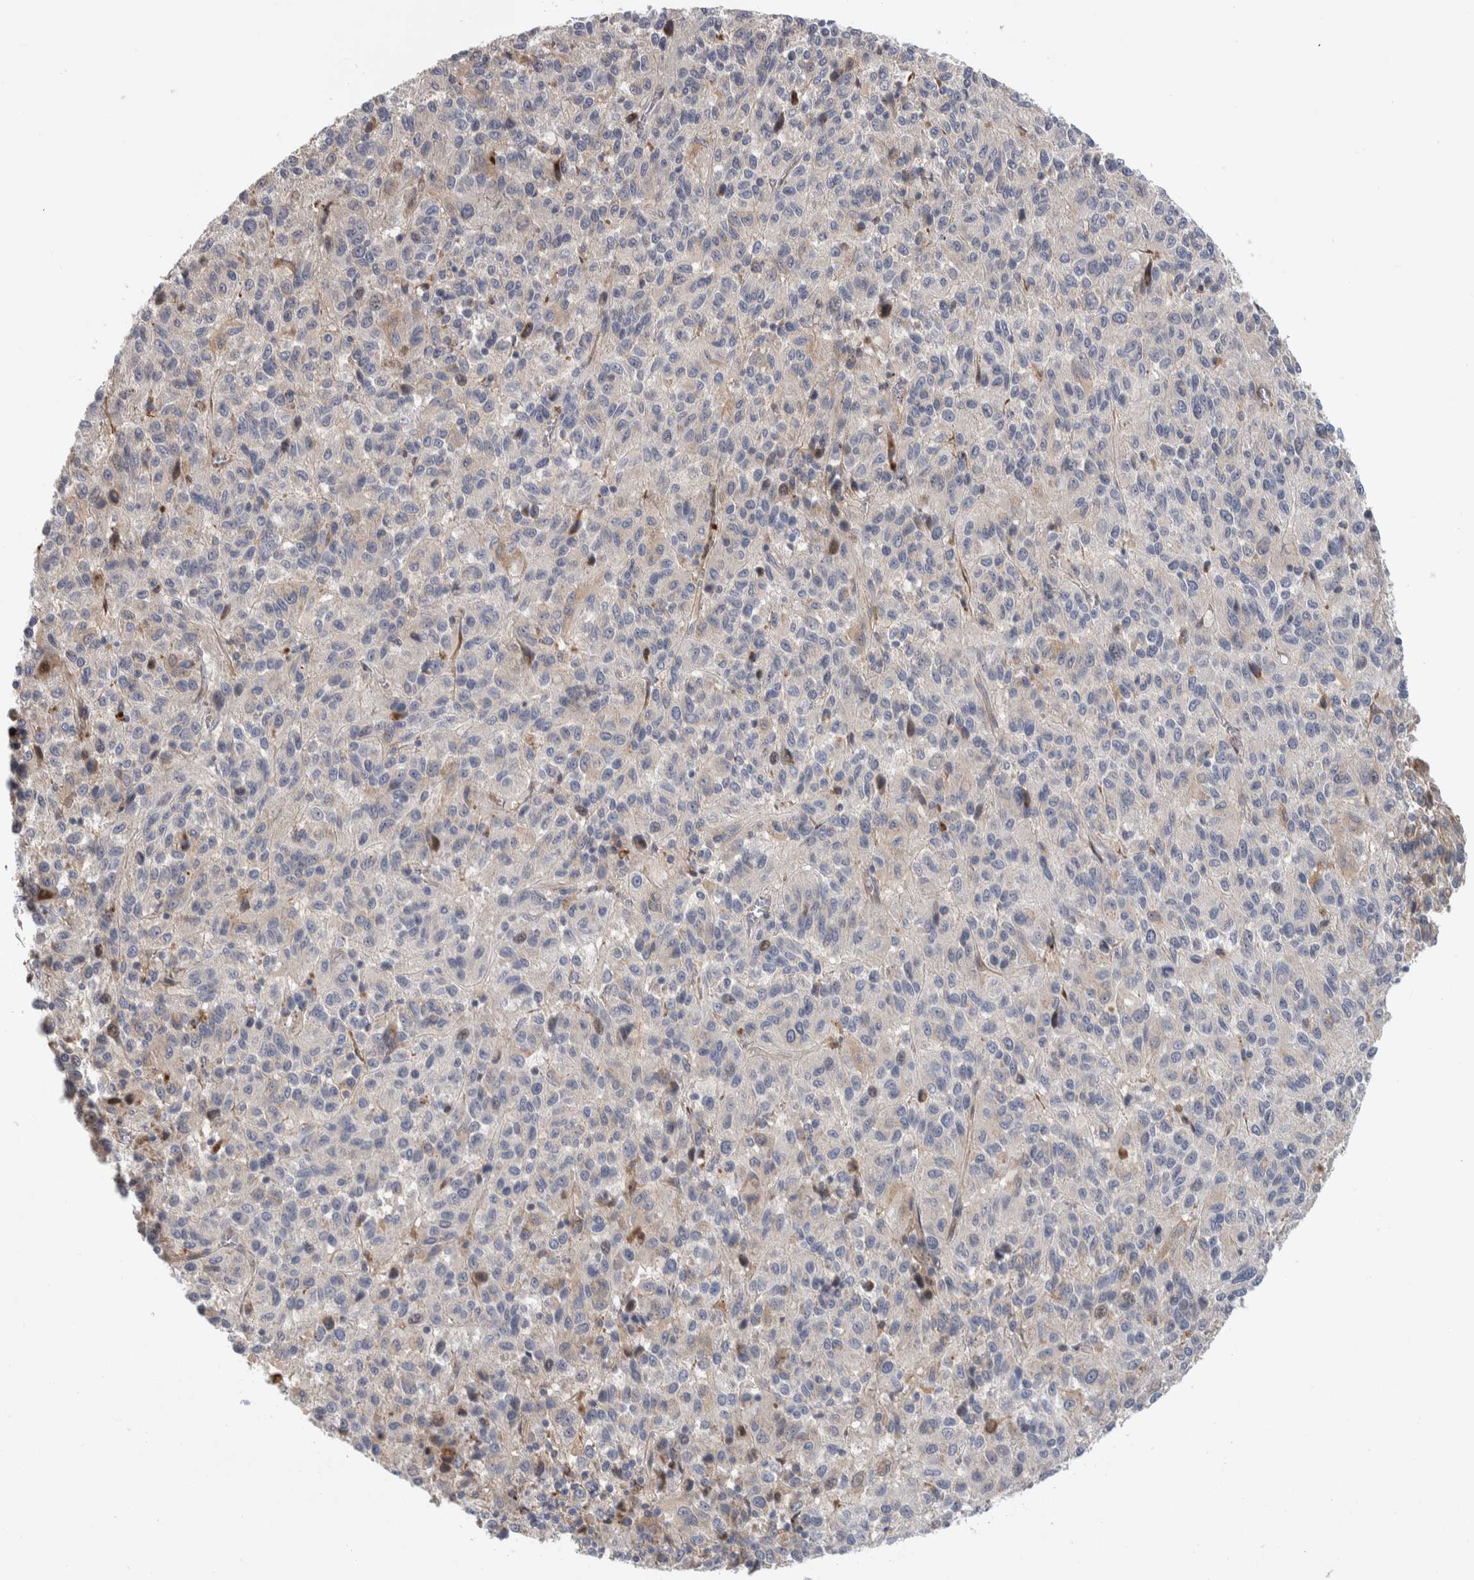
{"staining": {"intensity": "negative", "quantity": "none", "location": "none"}, "tissue": "melanoma", "cell_type": "Tumor cells", "image_type": "cancer", "snomed": [{"axis": "morphology", "description": "Malignant melanoma, Metastatic site"}, {"axis": "topography", "description": "Lung"}], "caption": "Tumor cells show no significant protein staining in malignant melanoma (metastatic site).", "gene": "PSMG3", "patient": {"sex": "male", "age": 64}}